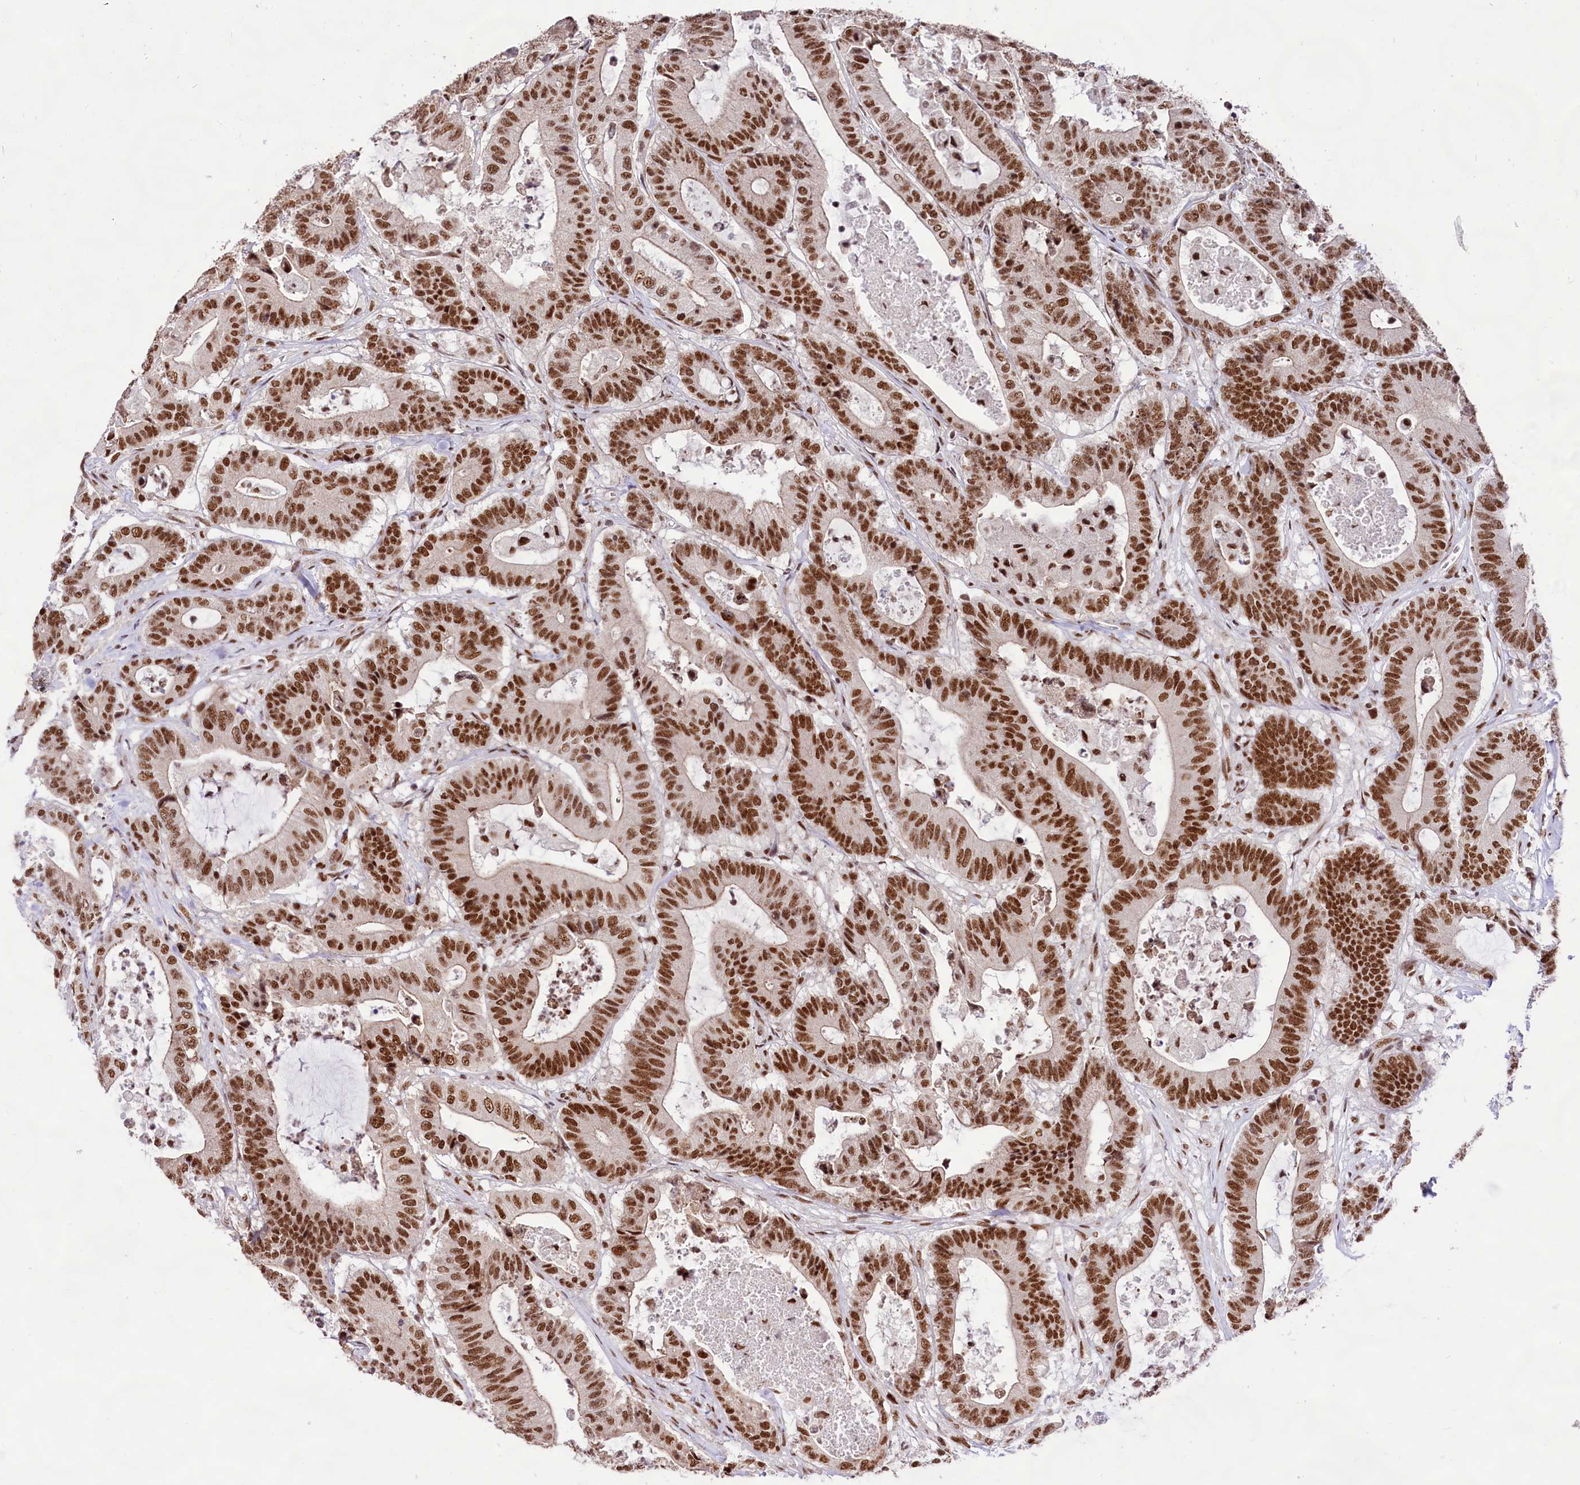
{"staining": {"intensity": "strong", "quantity": ">75%", "location": "nuclear"}, "tissue": "colorectal cancer", "cell_type": "Tumor cells", "image_type": "cancer", "snomed": [{"axis": "morphology", "description": "Adenocarcinoma, NOS"}, {"axis": "topography", "description": "Colon"}], "caption": "Immunohistochemistry (IHC) micrograph of human adenocarcinoma (colorectal) stained for a protein (brown), which exhibits high levels of strong nuclear staining in approximately >75% of tumor cells.", "gene": "HIRA", "patient": {"sex": "female", "age": 84}}